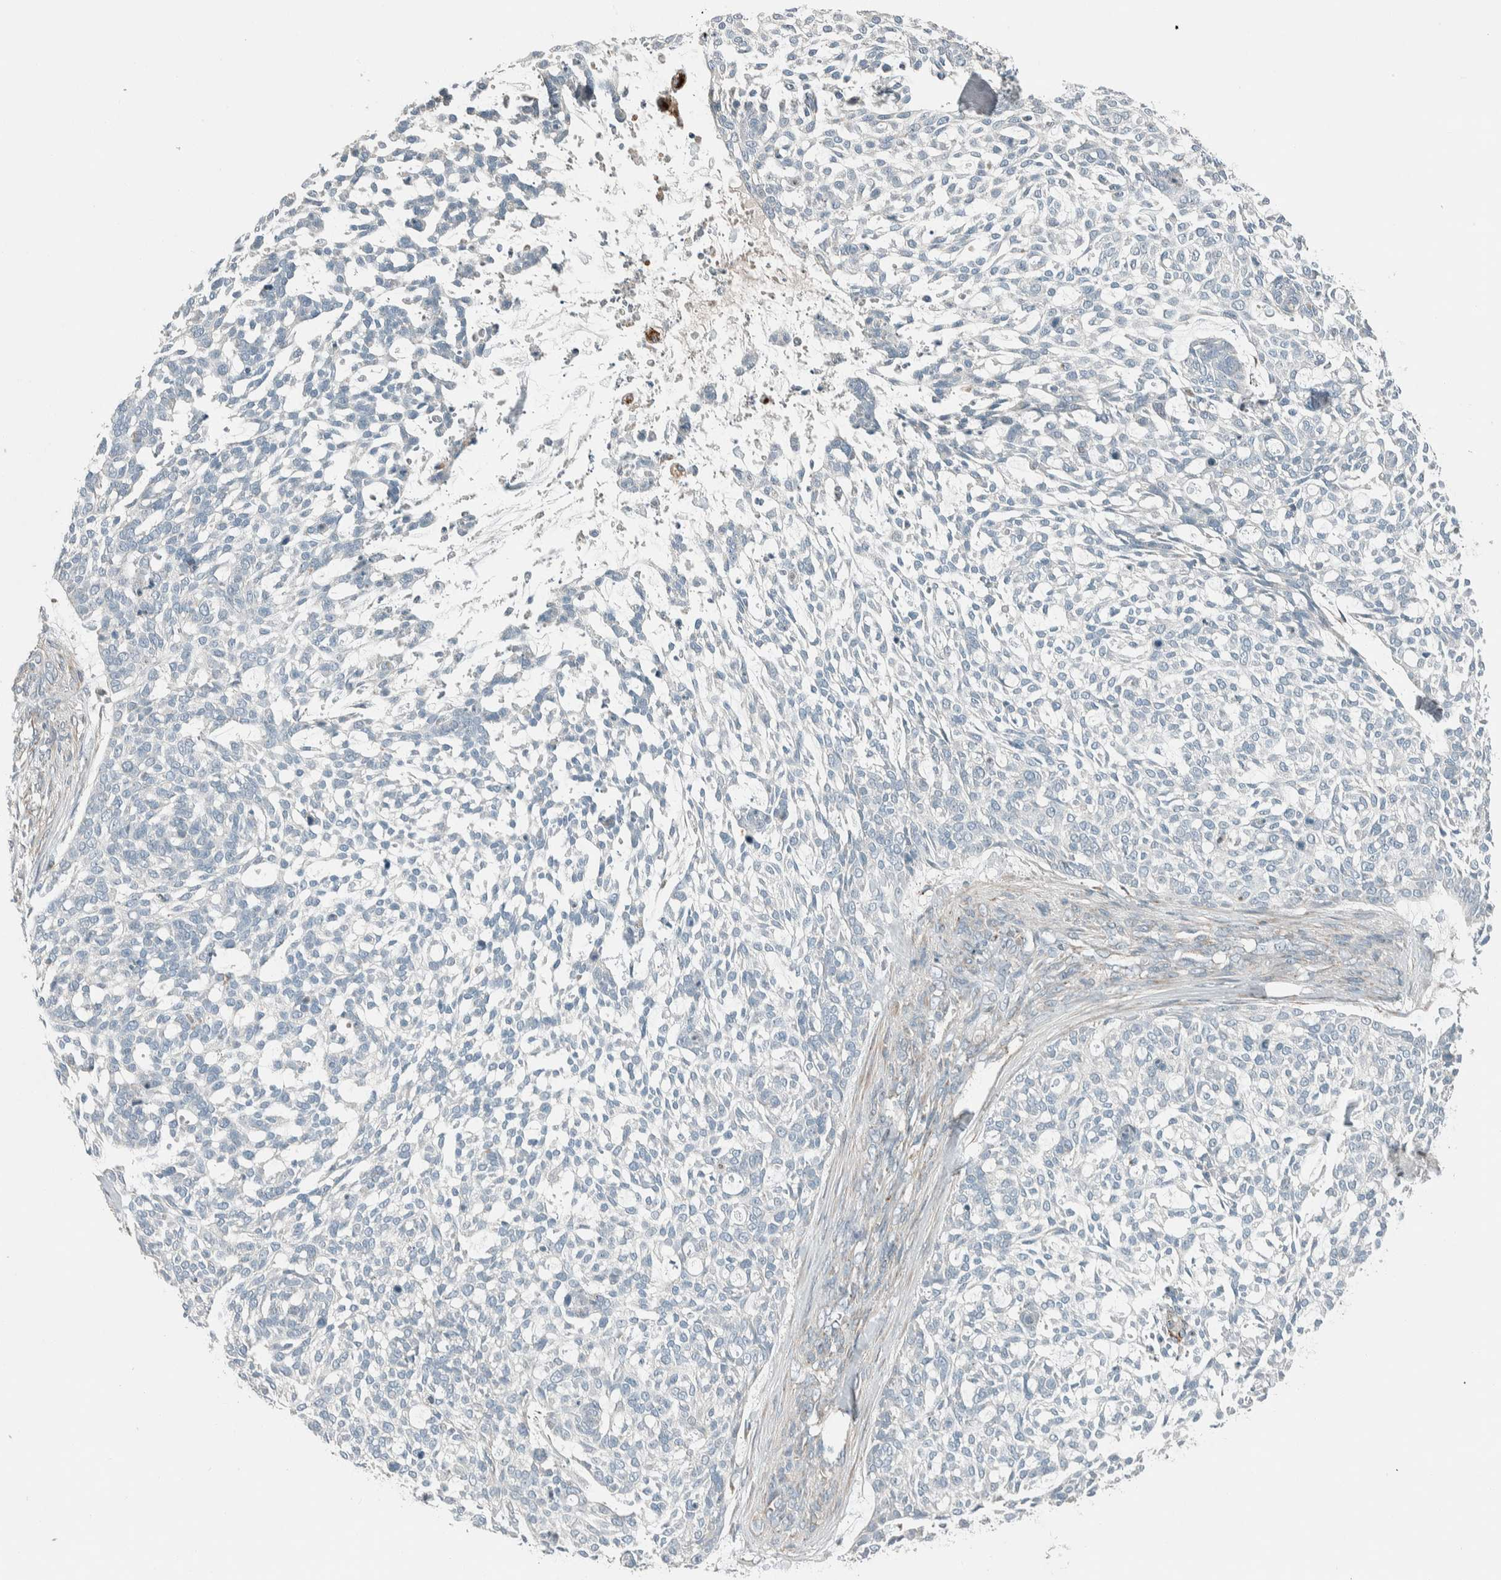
{"staining": {"intensity": "negative", "quantity": "none", "location": "none"}, "tissue": "skin cancer", "cell_type": "Tumor cells", "image_type": "cancer", "snomed": [{"axis": "morphology", "description": "Basal cell carcinoma"}, {"axis": "topography", "description": "Skin"}], "caption": "The immunohistochemistry (IHC) image has no significant positivity in tumor cells of skin basal cell carcinoma tissue.", "gene": "SLFN12L", "patient": {"sex": "female", "age": 64}}